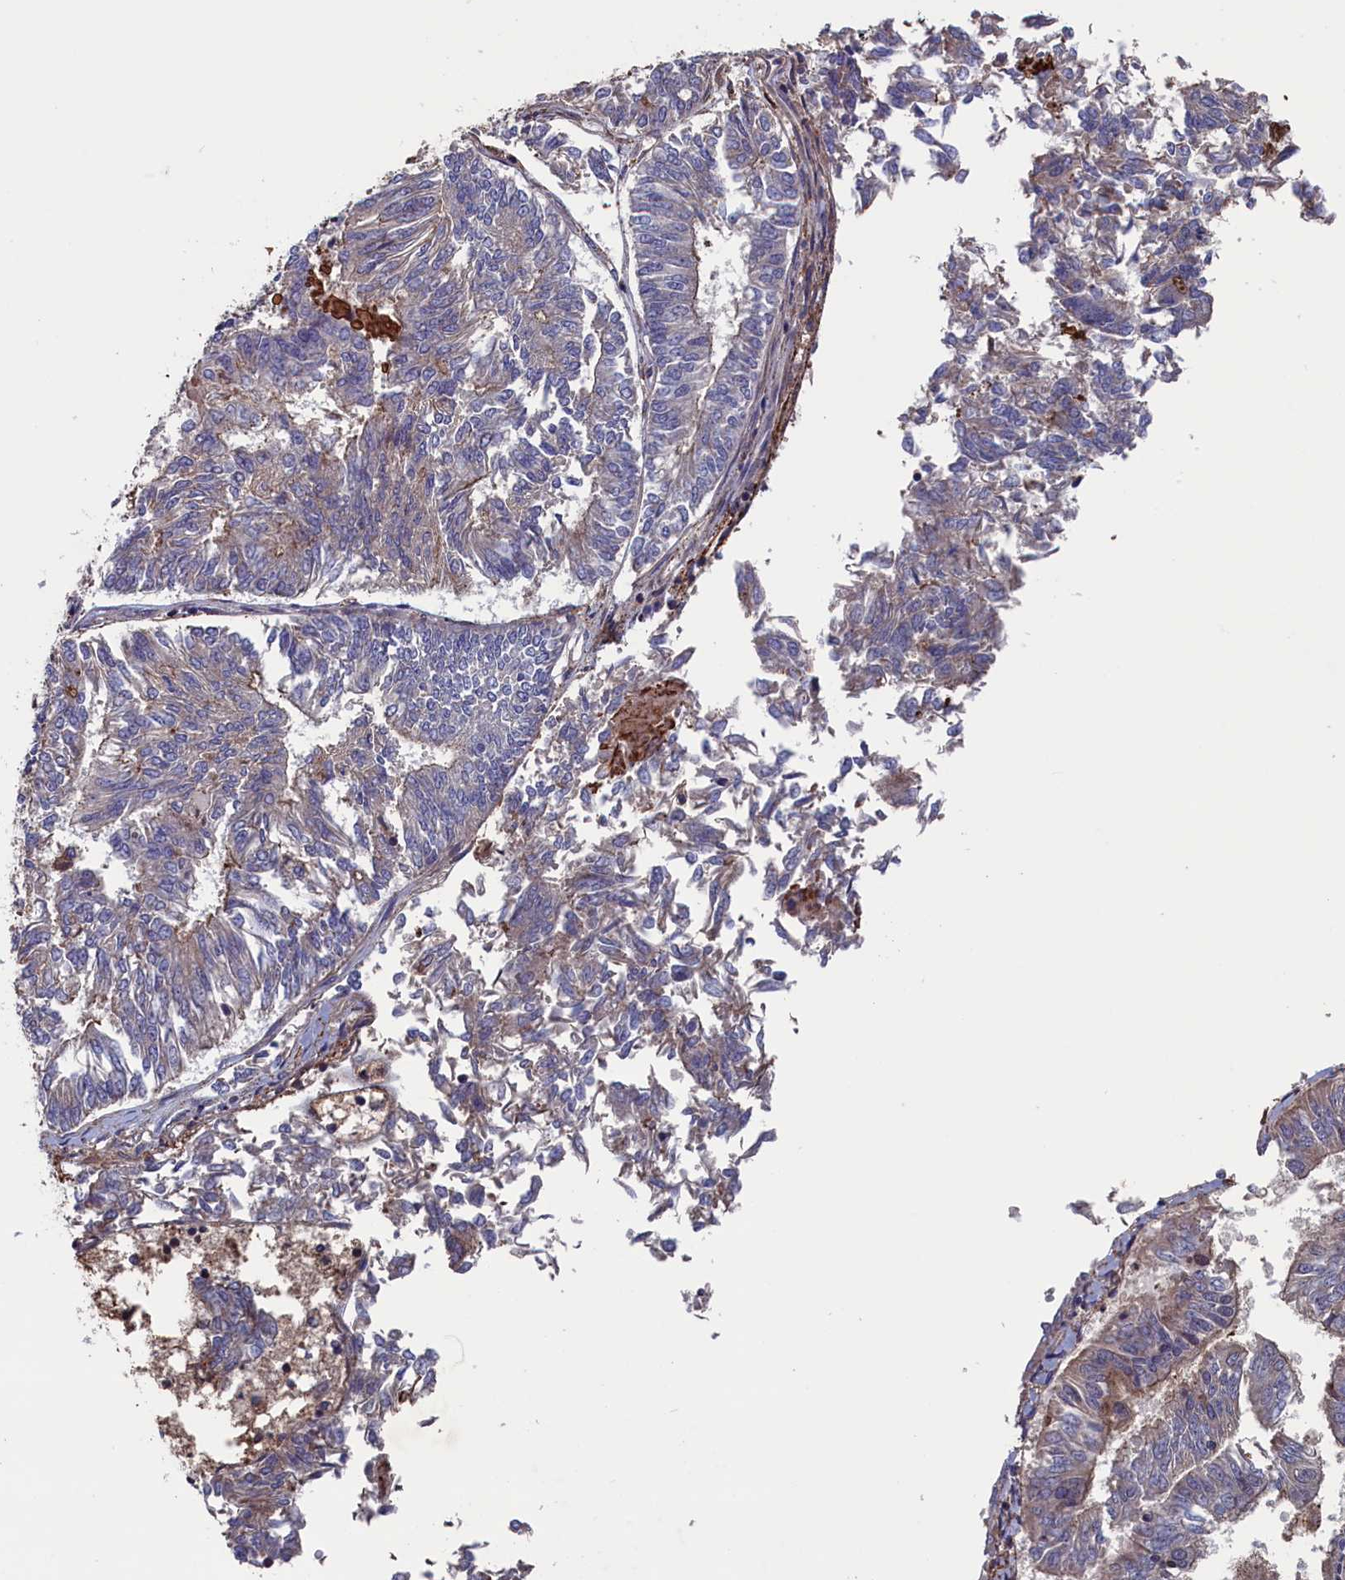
{"staining": {"intensity": "weak", "quantity": "<25%", "location": "cytoplasmic/membranous"}, "tissue": "endometrial cancer", "cell_type": "Tumor cells", "image_type": "cancer", "snomed": [{"axis": "morphology", "description": "Adenocarcinoma, NOS"}, {"axis": "topography", "description": "Endometrium"}], "caption": "Tumor cells show no significant protein expression in endometrial adenocarcinoma.", "gene": "SPATA13", "patient": {"sex": "female", "age": 58}}